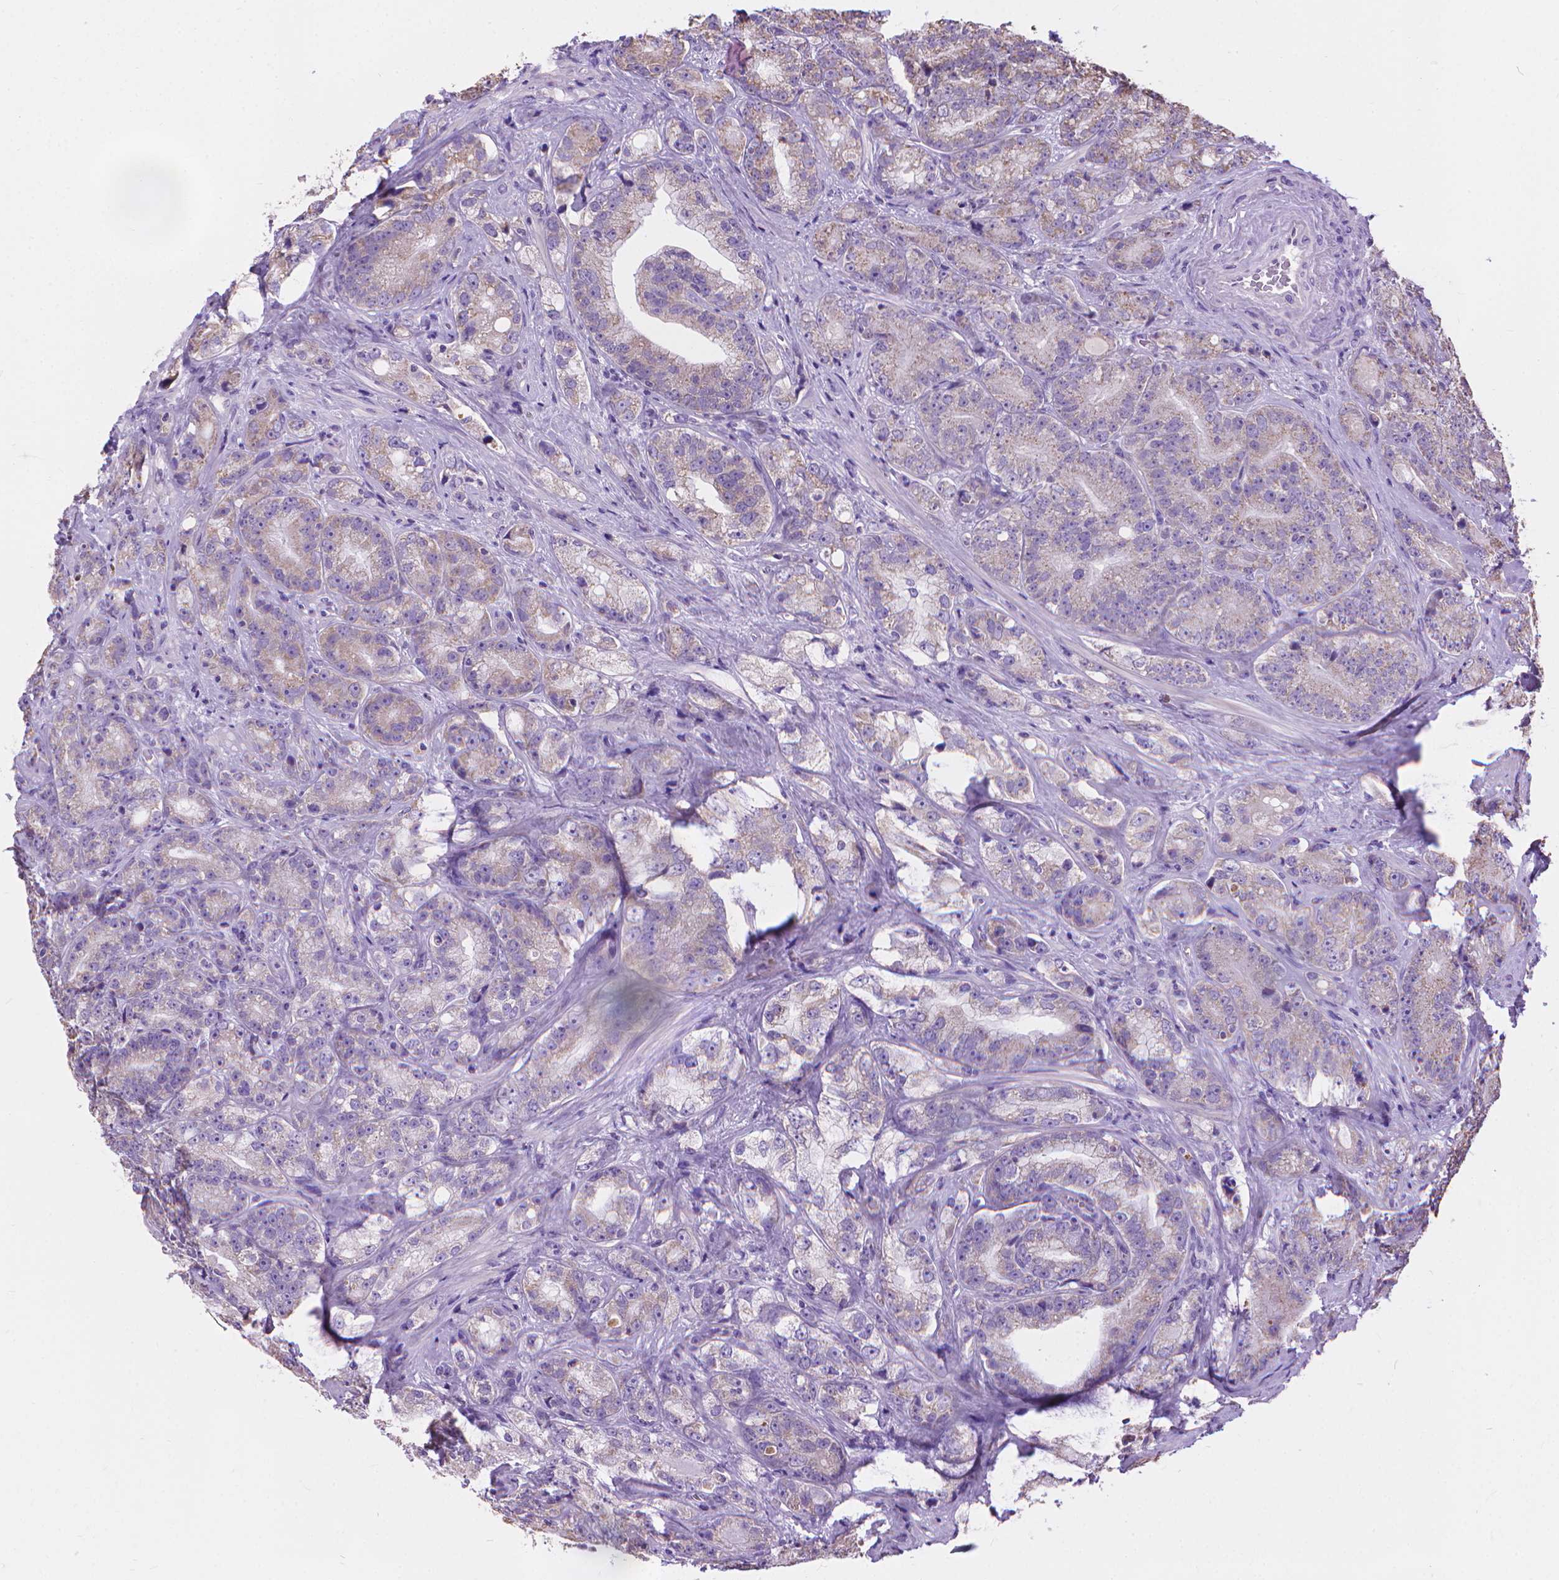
{"staining": {"intensity": "weak", "quantity": "25%-75%", "location": "cytoplasmic/membranous"}, "tissue": "prostate cancer", "cell_type": "Tumor cells", "image_type": "cancer", "snomed": [{"axis": "morphology", "description": "Adenocarcinoma, NOS"}, {"axis": "topography", "description": "Prostate"}], "caption": "Immunohistochemical staining of human adenocarcinoma (prostate) displays low levels of weak cytoplasmic/membranous staining in approximately 25%-75% of tumor cells.", "gene": "SYN1", "patient": {"sex": "male", "age": 63}}